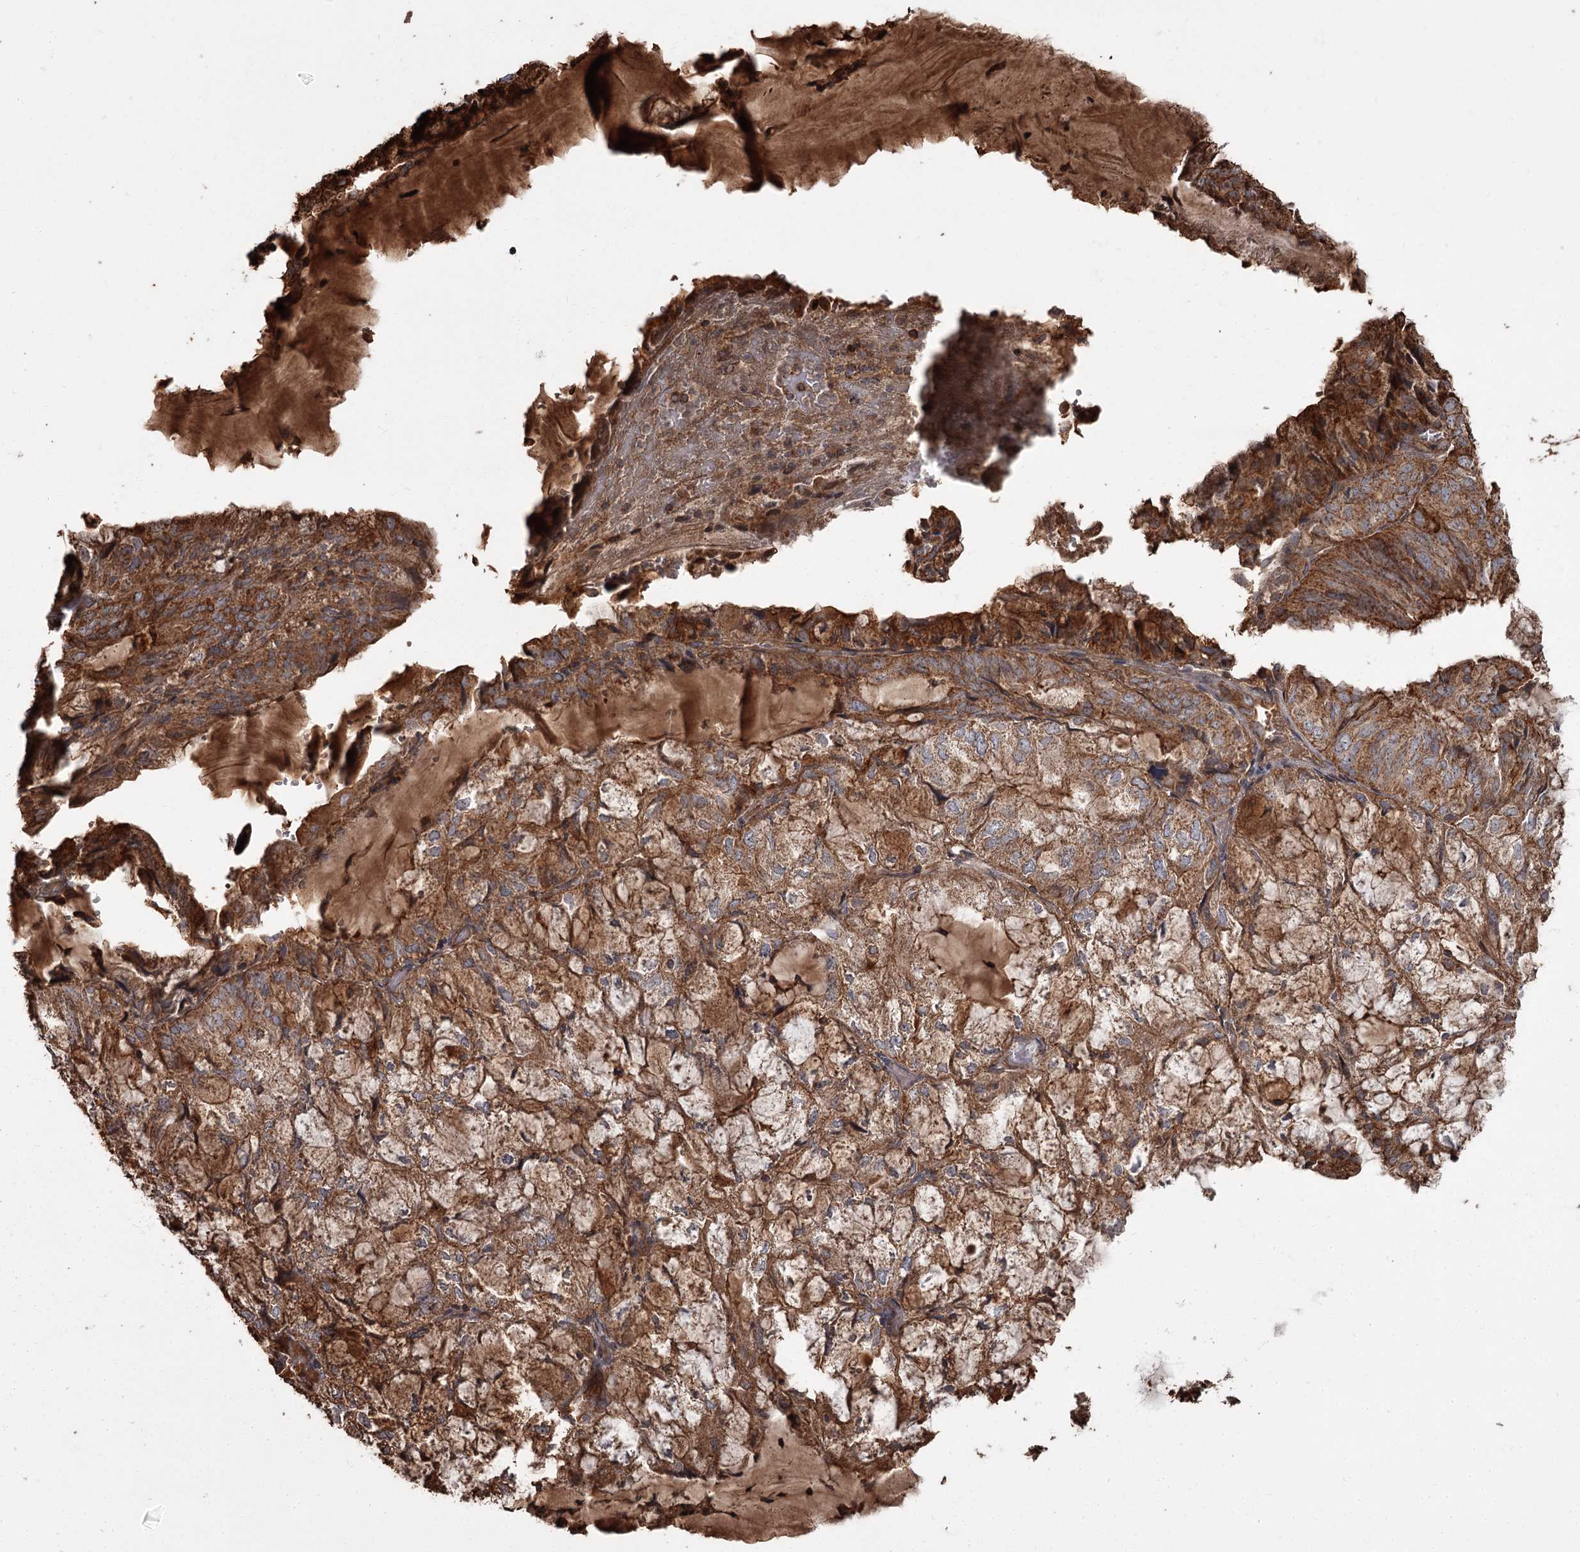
{"staining": {"intensity": "strong", "quantity": ">75%", "location": "cytoplasmic/membranous"}, "tissue": "endometrial cancer", "cell_type": "Tumor cells", "image_type": "cancer", "snomed": [{"axis": "morphology", "description": "Adenocarcinoma, NOS"}, {"axis": "topography", "description": "Endometrium"}], "caption": "Adenocarcinoma (endometrial) stained for a protein (brown) shows strong cytoplasmic/membranous positive staining in approximately >75% of tumor cells.", "gene": "THAP9", "patient": {"sex": "female", "age": 81}}